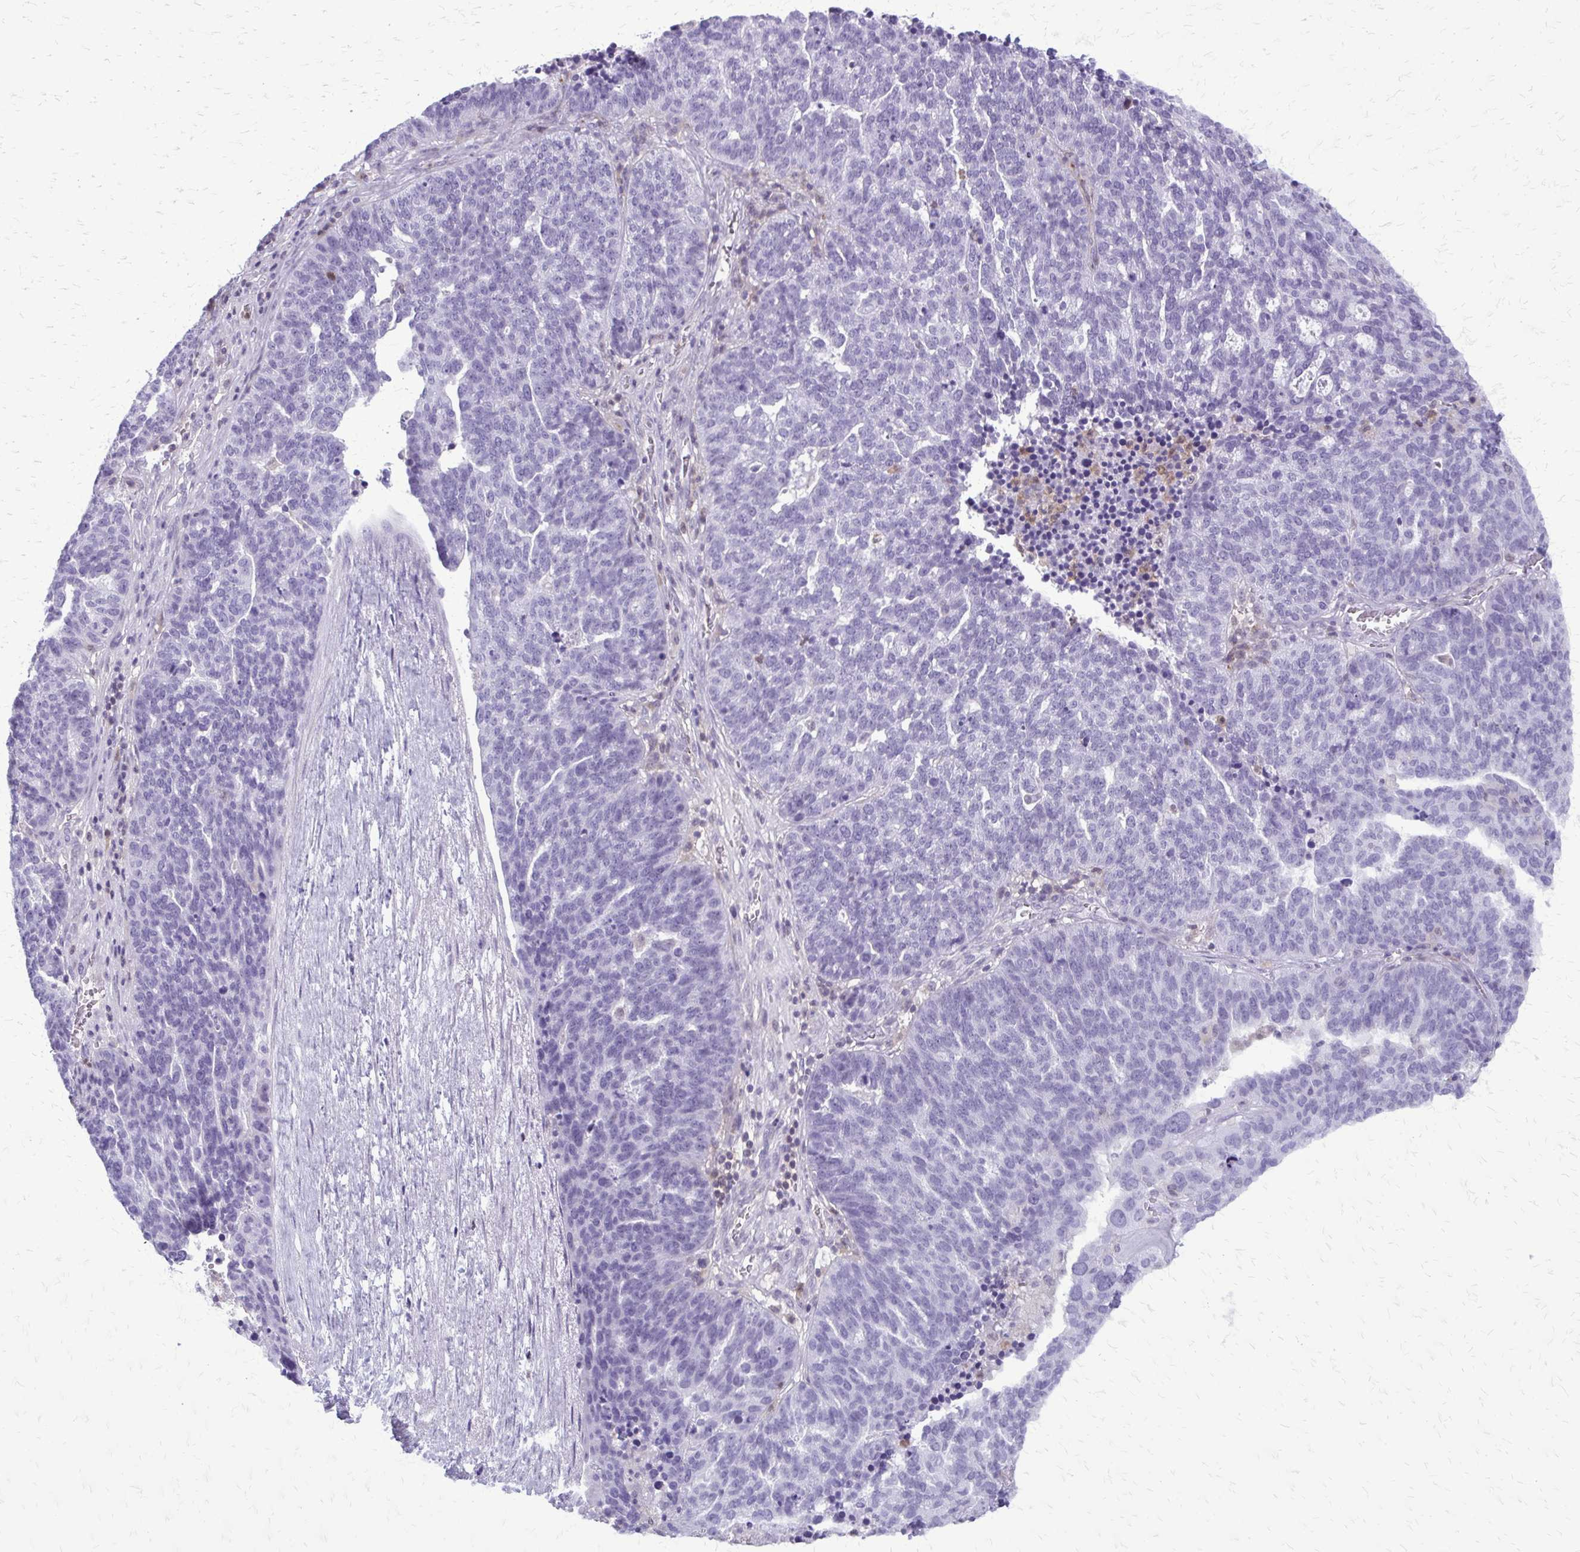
{"staining": {"intensity": "negative", "quantity": "none", "location": "none"}, "tissue": "ovarian cancer", "cell_type": "Tumor cells", "image_type": "cancer", "snomed": [{"axis": "morphology", "description": "Cystadenocarcinoma, serous, NOS"}, {"axis": "topography", "description": "Ovary"}], "caption": "The histopathology image reveals no staining of tumor cells in ovarian cancer.", "gene": "GLRX", "patient": {"sex": "female", "age": 59}}